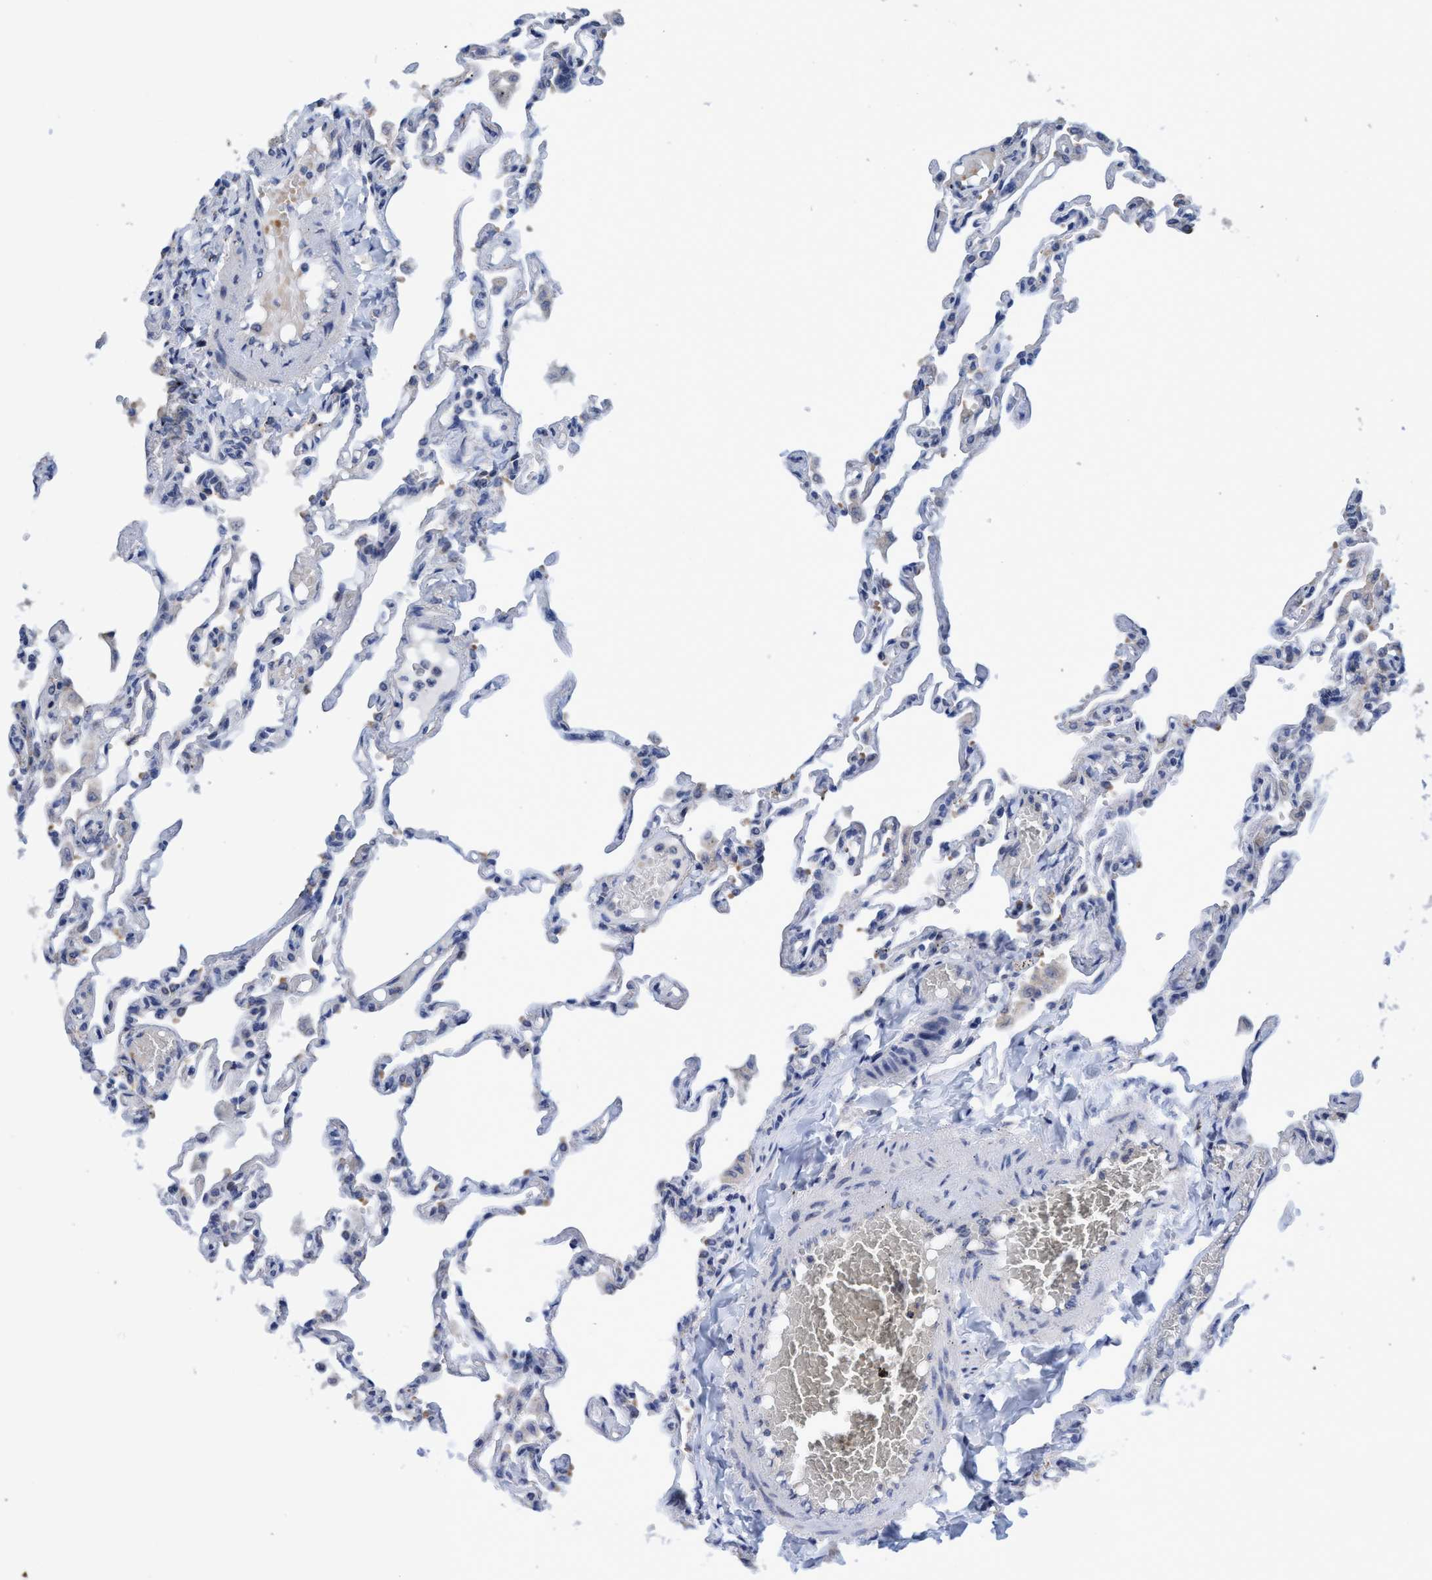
{"staining": {"intensity": "negative", "quantity": "none", "location": "none"}, "tissue": "lung", "cell_type": "Alveolar cells", "image_type": "normal", "snomed": [{"axis": "morphology", "description": "Normal tissue, NOS"}, {"axis": "topography", "description": "Lung"}], "caption": "The photomicrograph exhibits no significant positivity in alveolar cells of lung. (Immunohistochemistry (ihc), brightfield microscopy, high magnification).", "gene": "CALCOCO2", "patient": {"sex": "male", "age": 21}}